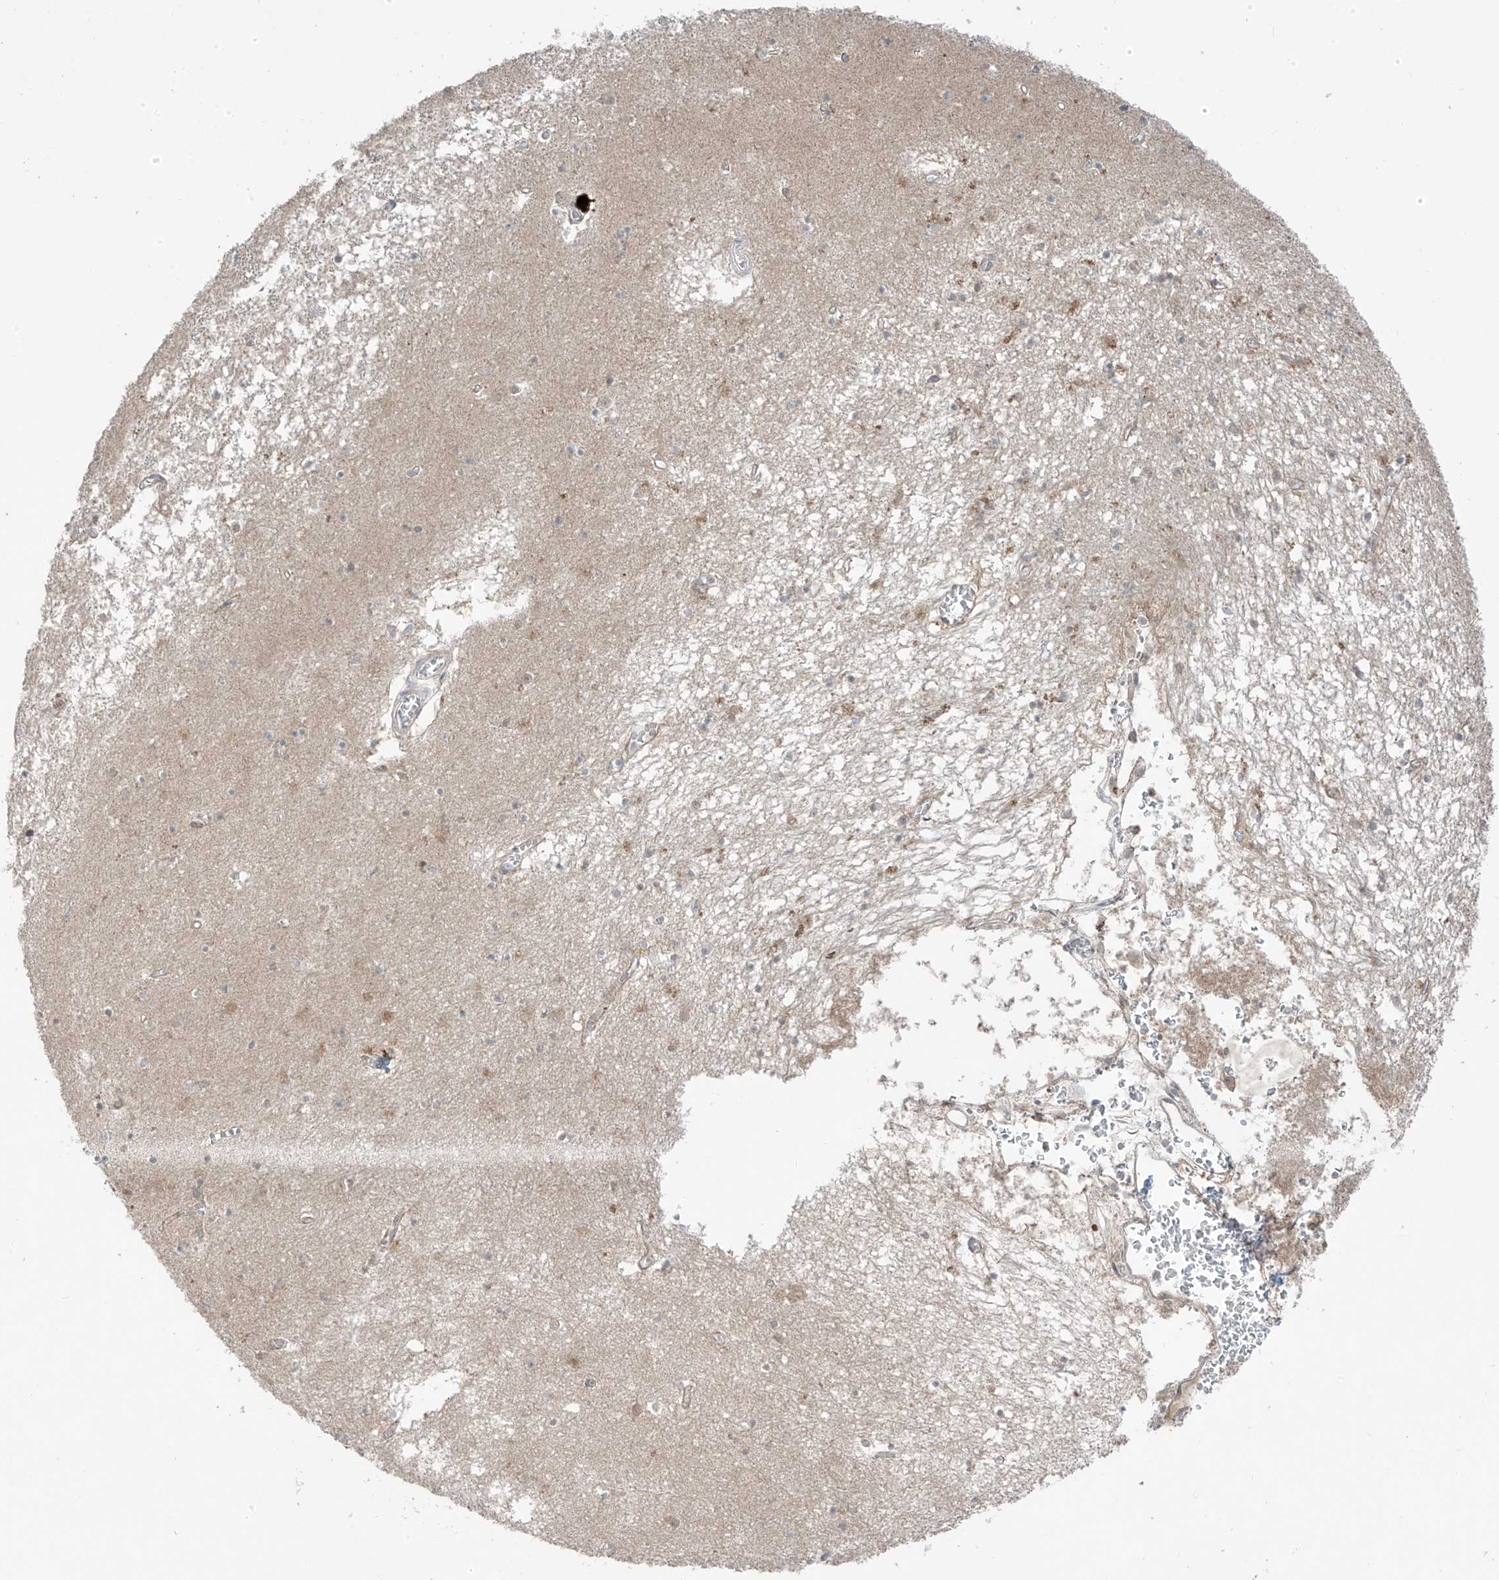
{"staining": {"intensity": "weak", "quantity": "<25%", "location": "nuclear"}, "tissue": "hippocampus", "cell_type": "Glial cells", "image_type": "normal", "snomed": [{"axis": "morphology", "description": "Normal tissue, NOS"}, {"axis": "topography", "description": "Hippocampus"}], "caption": "High magnification brightfield microscopy of benign hippocampus stained with DAB (3,3'-diaminobenzidine) (brown) and counterstained with hematoxylin (blue): glial cells show no significant expression.", "gene": "OGT", "patient": {"sex": "male", "age": 70}}